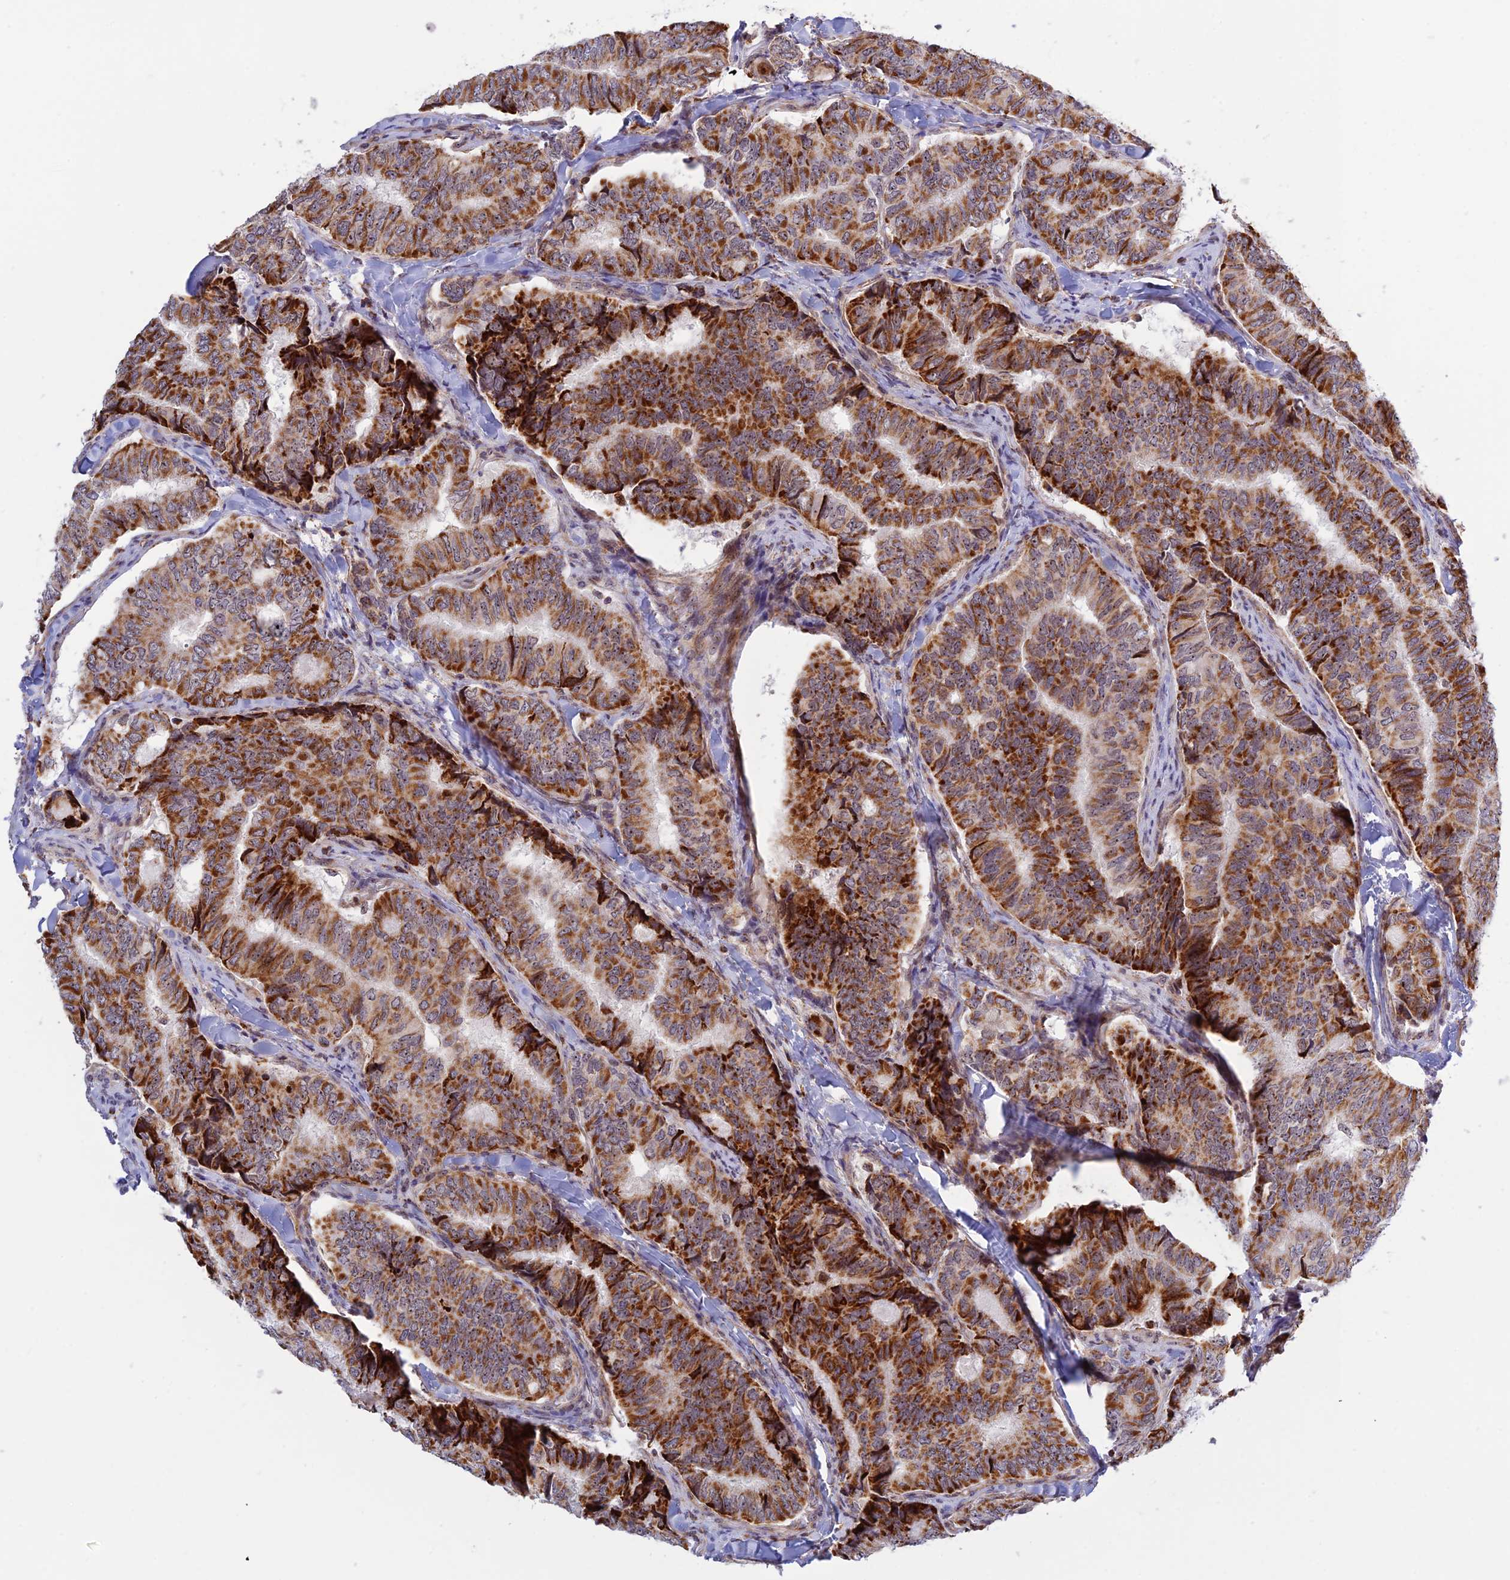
{"staining": {"intensity": "strong", "quantity": ">75%", "location": "cytoplasmic/membranous"}, "tissue": "thyroid cancer", "cell_type": "Tumor cells", "image_type": "cancer", "snomed": [{"axis": "morphology", "description": "Papillary adenocarcinoma, NOS"}, {"axis": "topography", "description": "Thyroid gland"}], "caption": "This histopathology image shows immunohistochemistry staining of thyroid cancer, with high strong cytoplasmic/membranous expression in about >75% of tumor cells.", "gene": "POLR1G", "patient": {"sex": "female", "age": 35}}